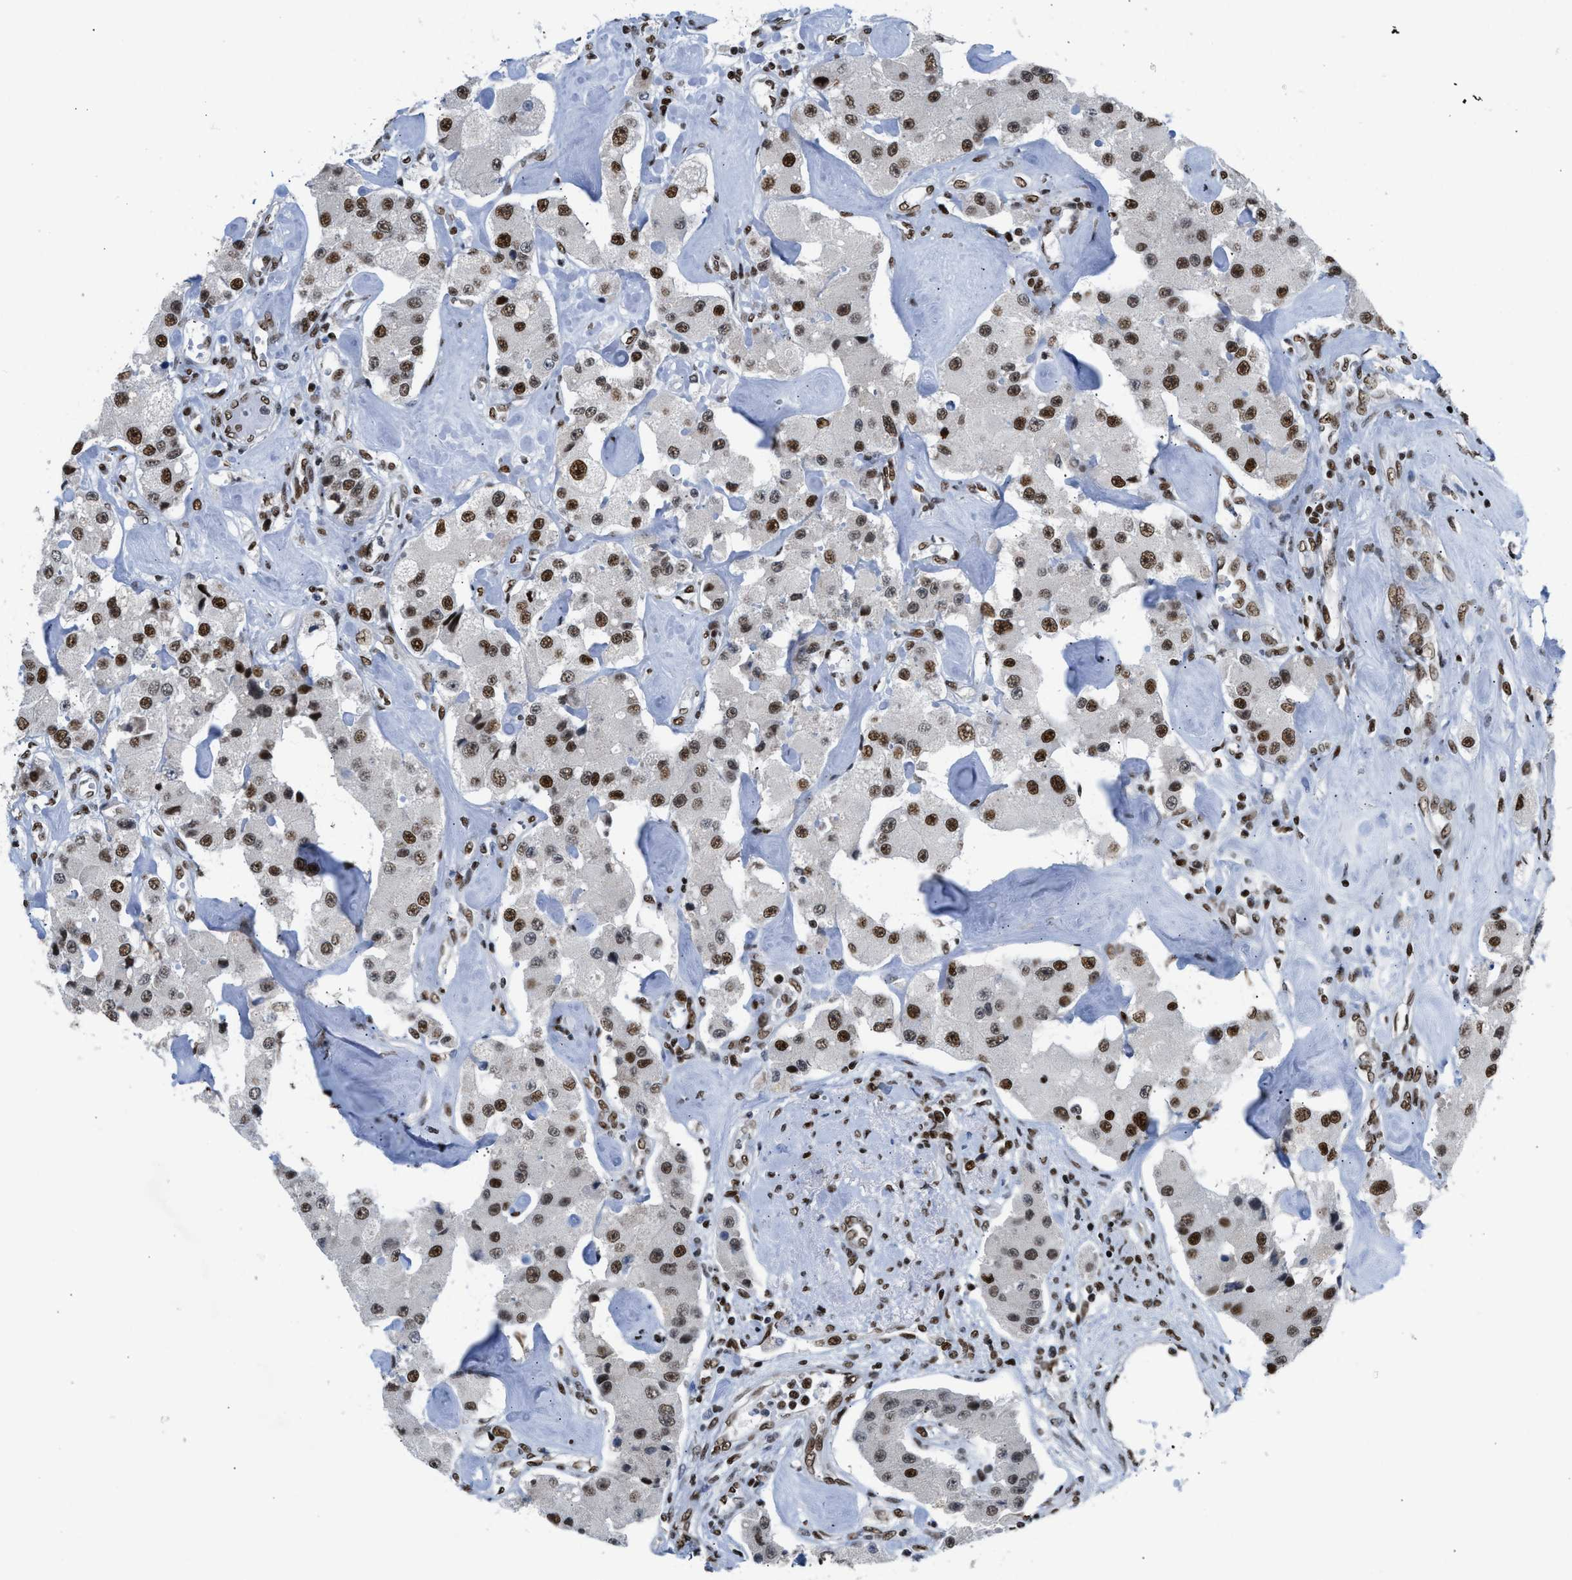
{"staining": {"intensity": "strong", "quantity": ">75%", "location": "nuclear"}, "tissue": "carcinoid", "cell_type": "Tumor cells", "image_type": "cancer", "snomed": [{"axis": "morphology", "description": "Carcinoid, malignant, NOS"}, {"axis": "topography", "description": "Pancreas"}], "caption": "Immunohistochemistry (IHC) staining of carcinoid, which reveals high levels of strong nuclear staining in about >75% of tumor cells indicating strong nuclear protein positivity. The staining was performed using DAB (3,3'-diaminobenzidine) (brown) for protein detection and nuclei were counterstained in hematoxylin (blue).", "gene": "SCAF4", "patient": {"sex": "male", "age": 41}}